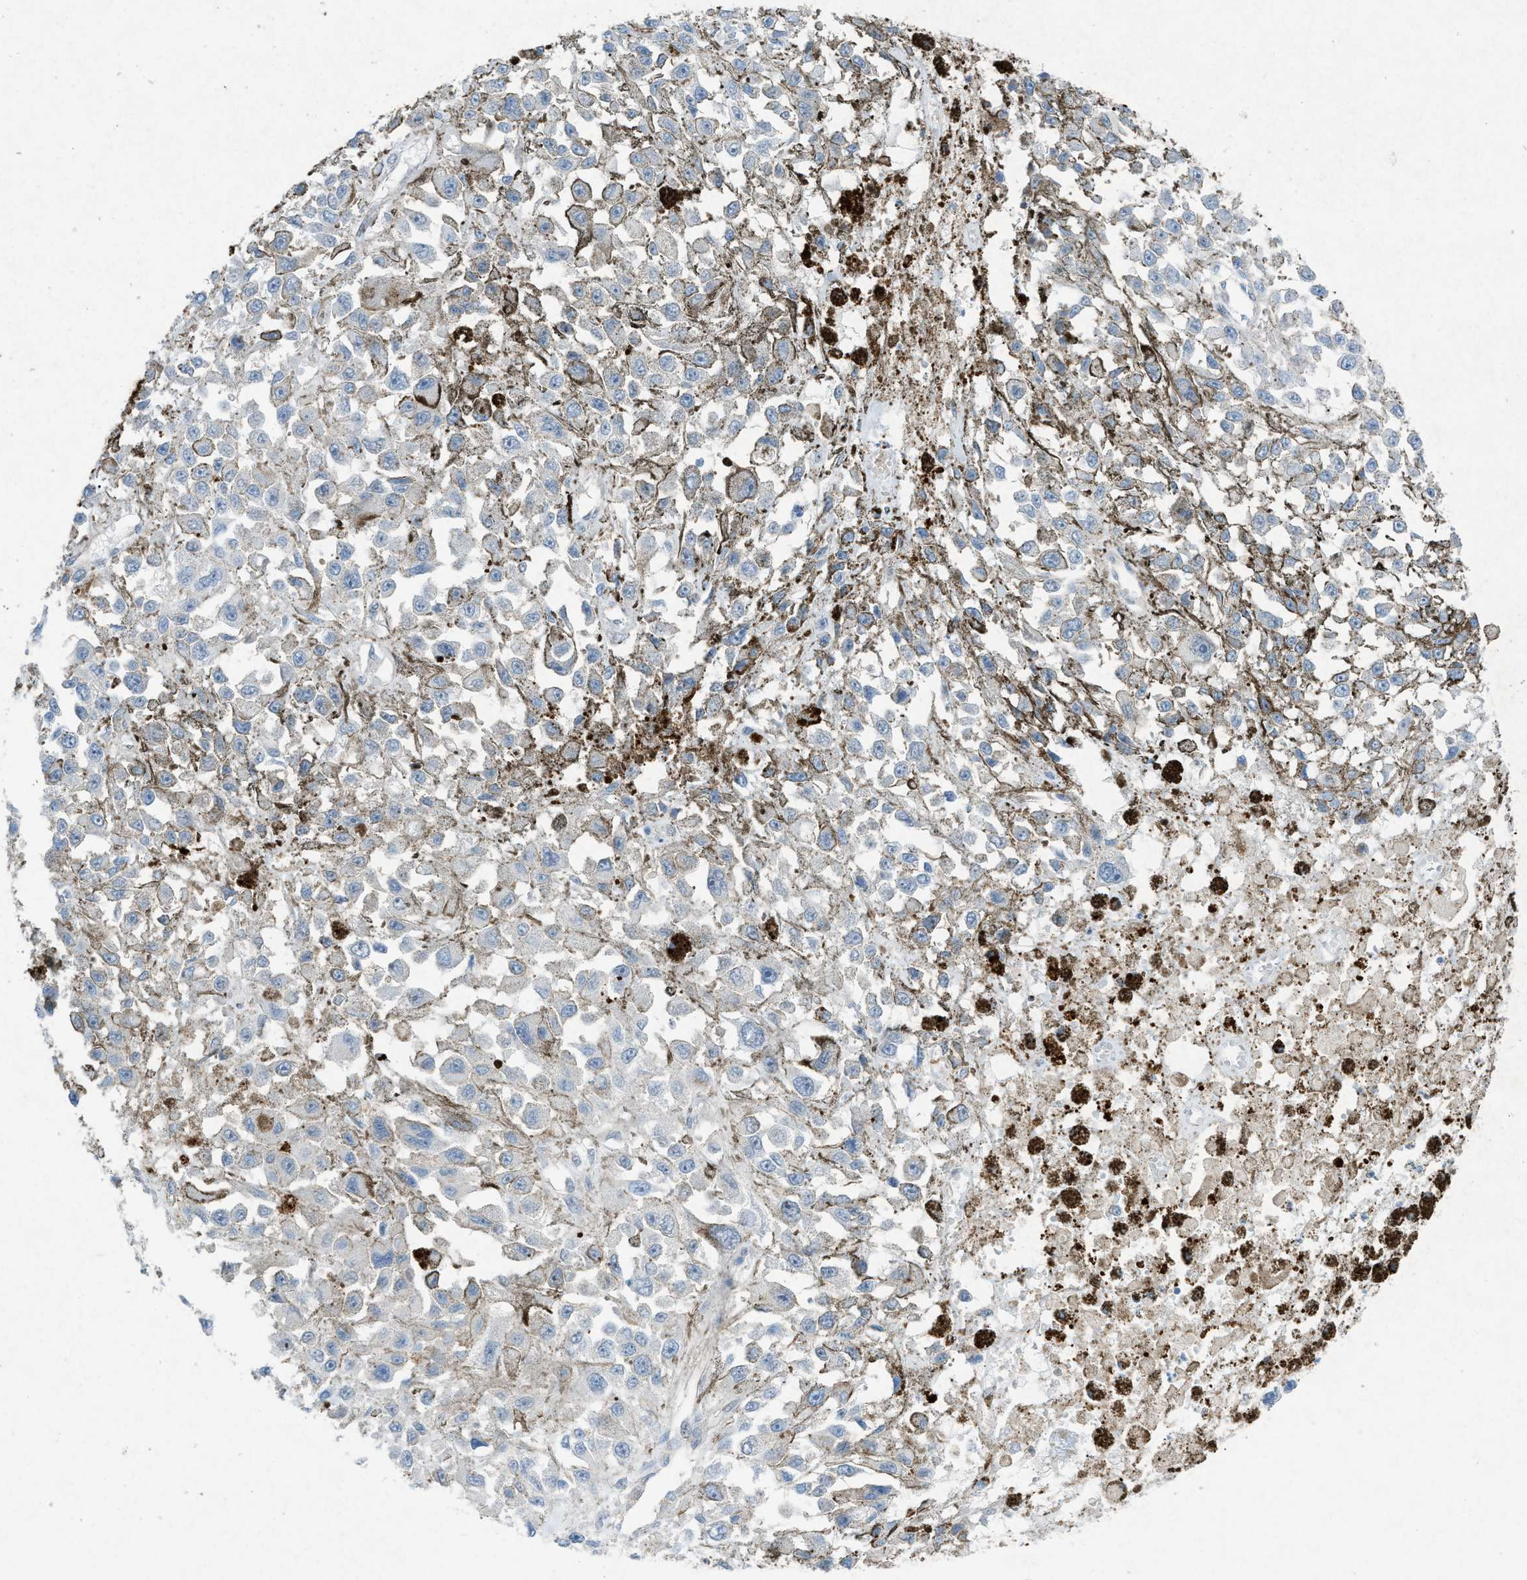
{"staining": {"intensity": "negative", "quantity": "none", "location": "none"}, "tissue": "melanoma", "cell_type": "Tumor cells", "image_type": "cancer", "snomed": [{"axis": "morphology", "description": "Malignant melanoma, Metastatic site"}, {"axis": "topography", "description": "Lymph node"}], "caption": "Malignant melanoma (metastatic site) was stained to show a protein in brown. There is no significant positivity in tumor cells.", "gene": "NCK2", "patient": {"sex": "male", "age": 59}}